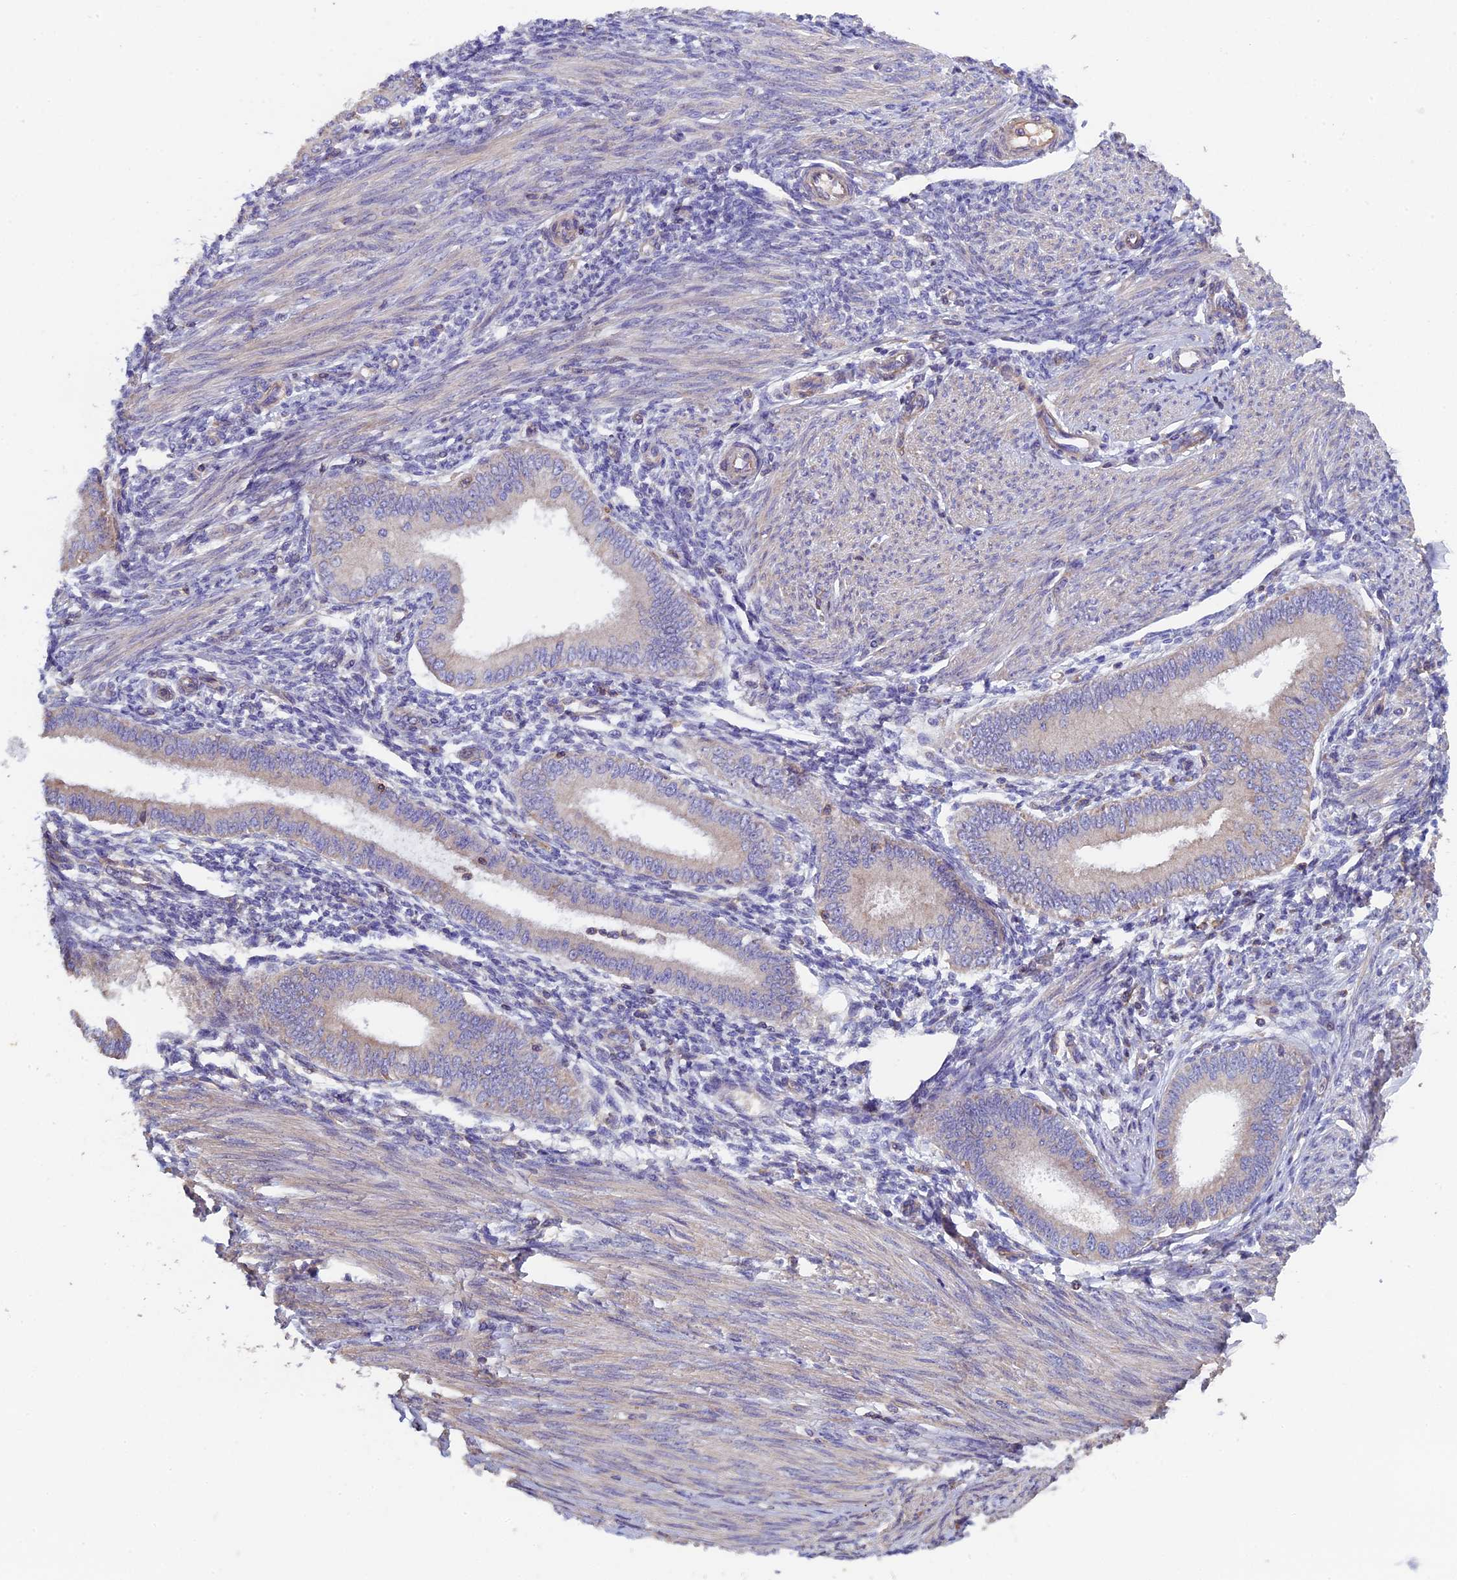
{"staining": {"intensity": "negative", "quantity": "none", "location": "none"}, "tissue": "endometrium", "cell_type": "Cells in endometrial stroma", "image_type": "normal", "snomed": [{"axis": "morphology", "description": "Normal tissue, NOS"}, {"axis": "topography", "description": "Uterus"}, {"axis": "topography", "description": "Endometrium"}], "caption": "High power microscopy micrograph of an immunohistochemistry micrograph of benign endometrium, revealing no significant expression in cells in endometrial stroma.", "gene": "CCDC153", "patient": {"sex": "female", "age": 48}}